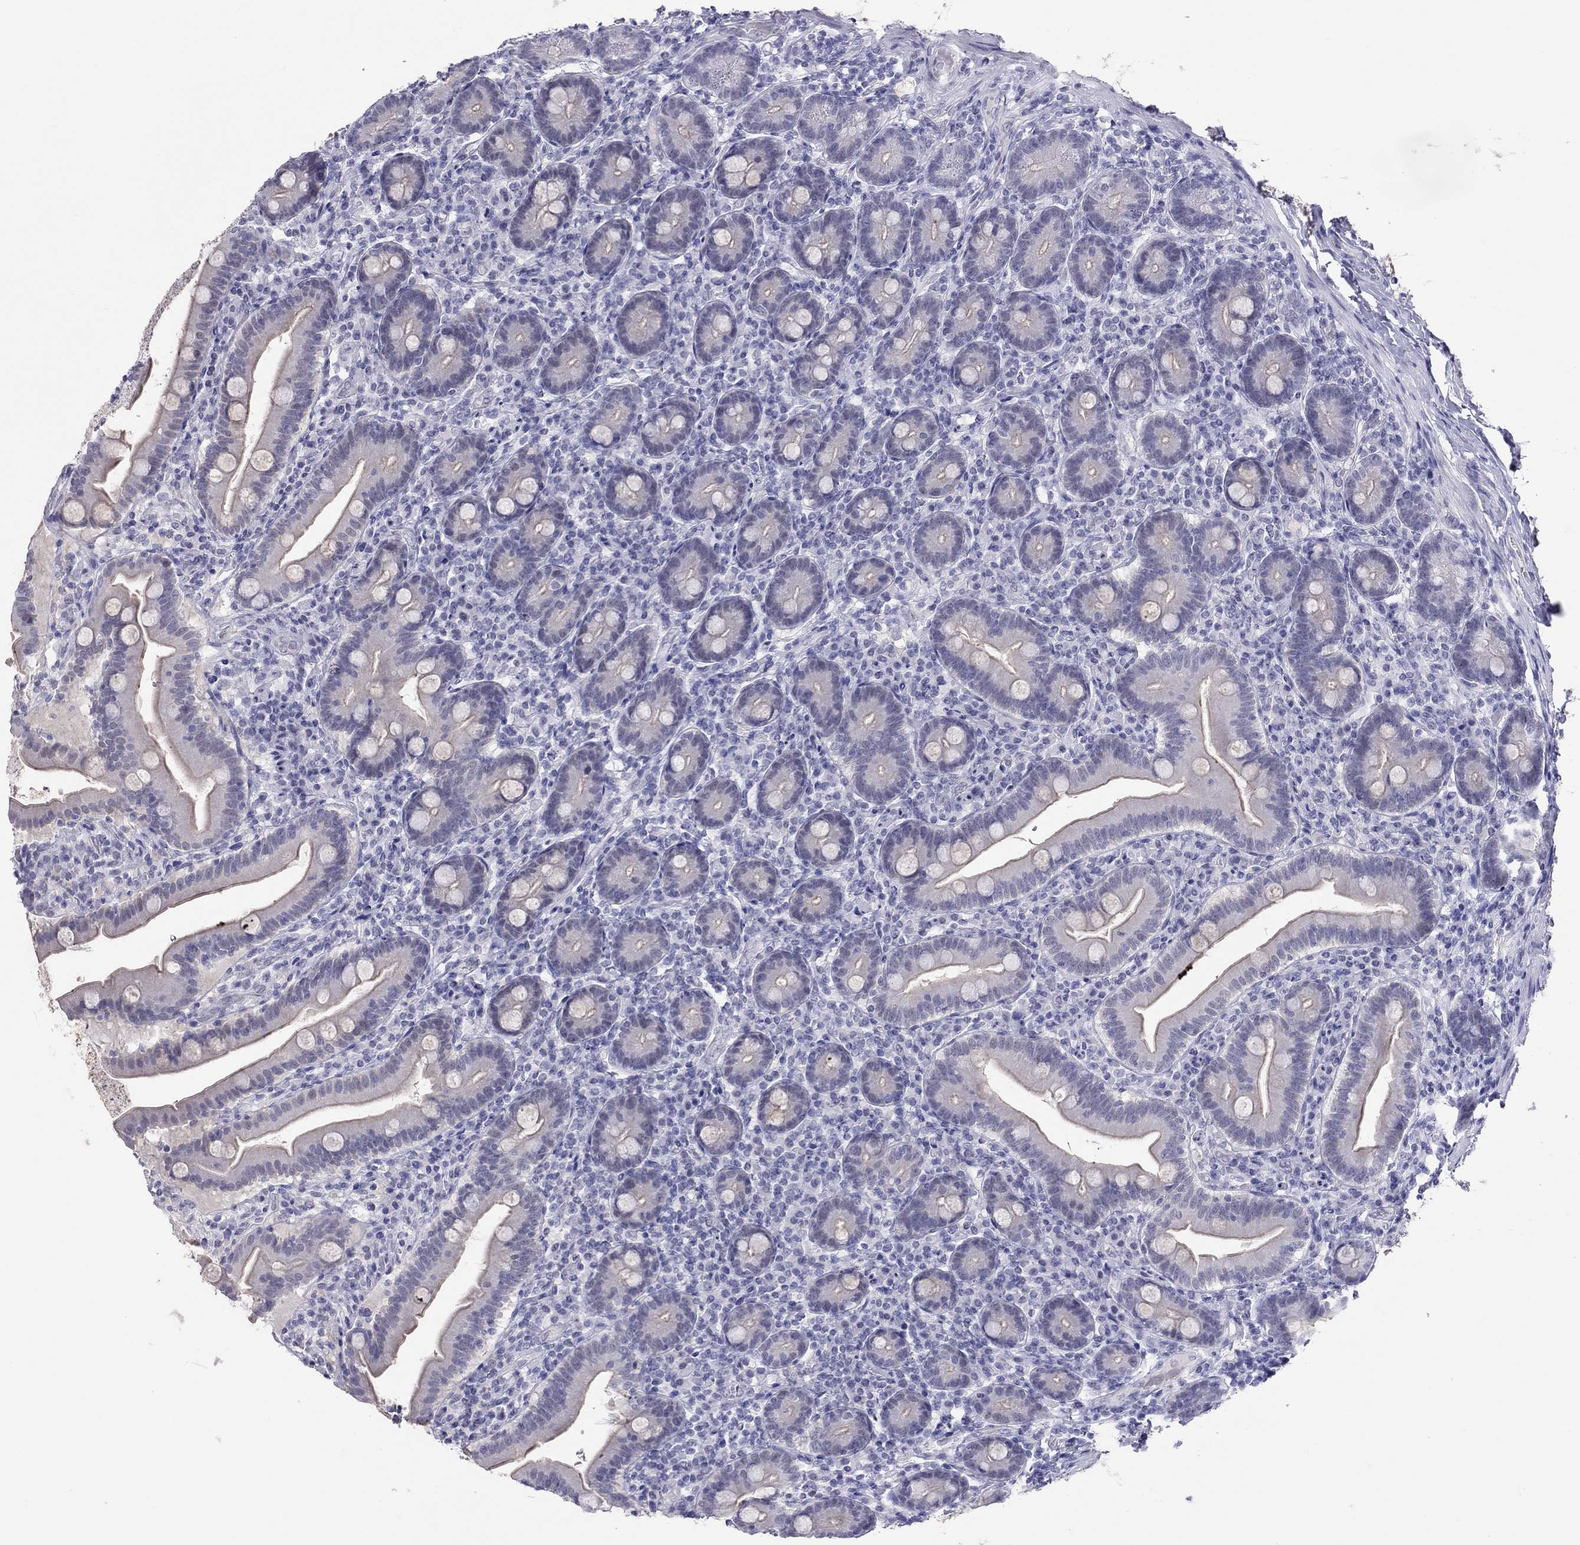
{"staining": {"intensity": "moderate", "quantity": "<25%", "location": "cytoplasmic/membranous"}, "tissue": "small intestine", "cell_type": "Glandular cells", "image_type": "normal", "snomed": [{"axis": "morphology", "description": "Normal tissue, NOS"}, {"axis": "topography", "description": "Small intestine"}], "caption": "Immunohistochemical staining of unremarkable small intestine demonstrates <25% levels of moderate cytoplasmic/membranous protein staining in about <25% of glandular cells. (brown staining indicates protein expression, while blue staining denotes nuclei).", "gene": "JHY", "patient": {"sex": "male", "age": 66}}